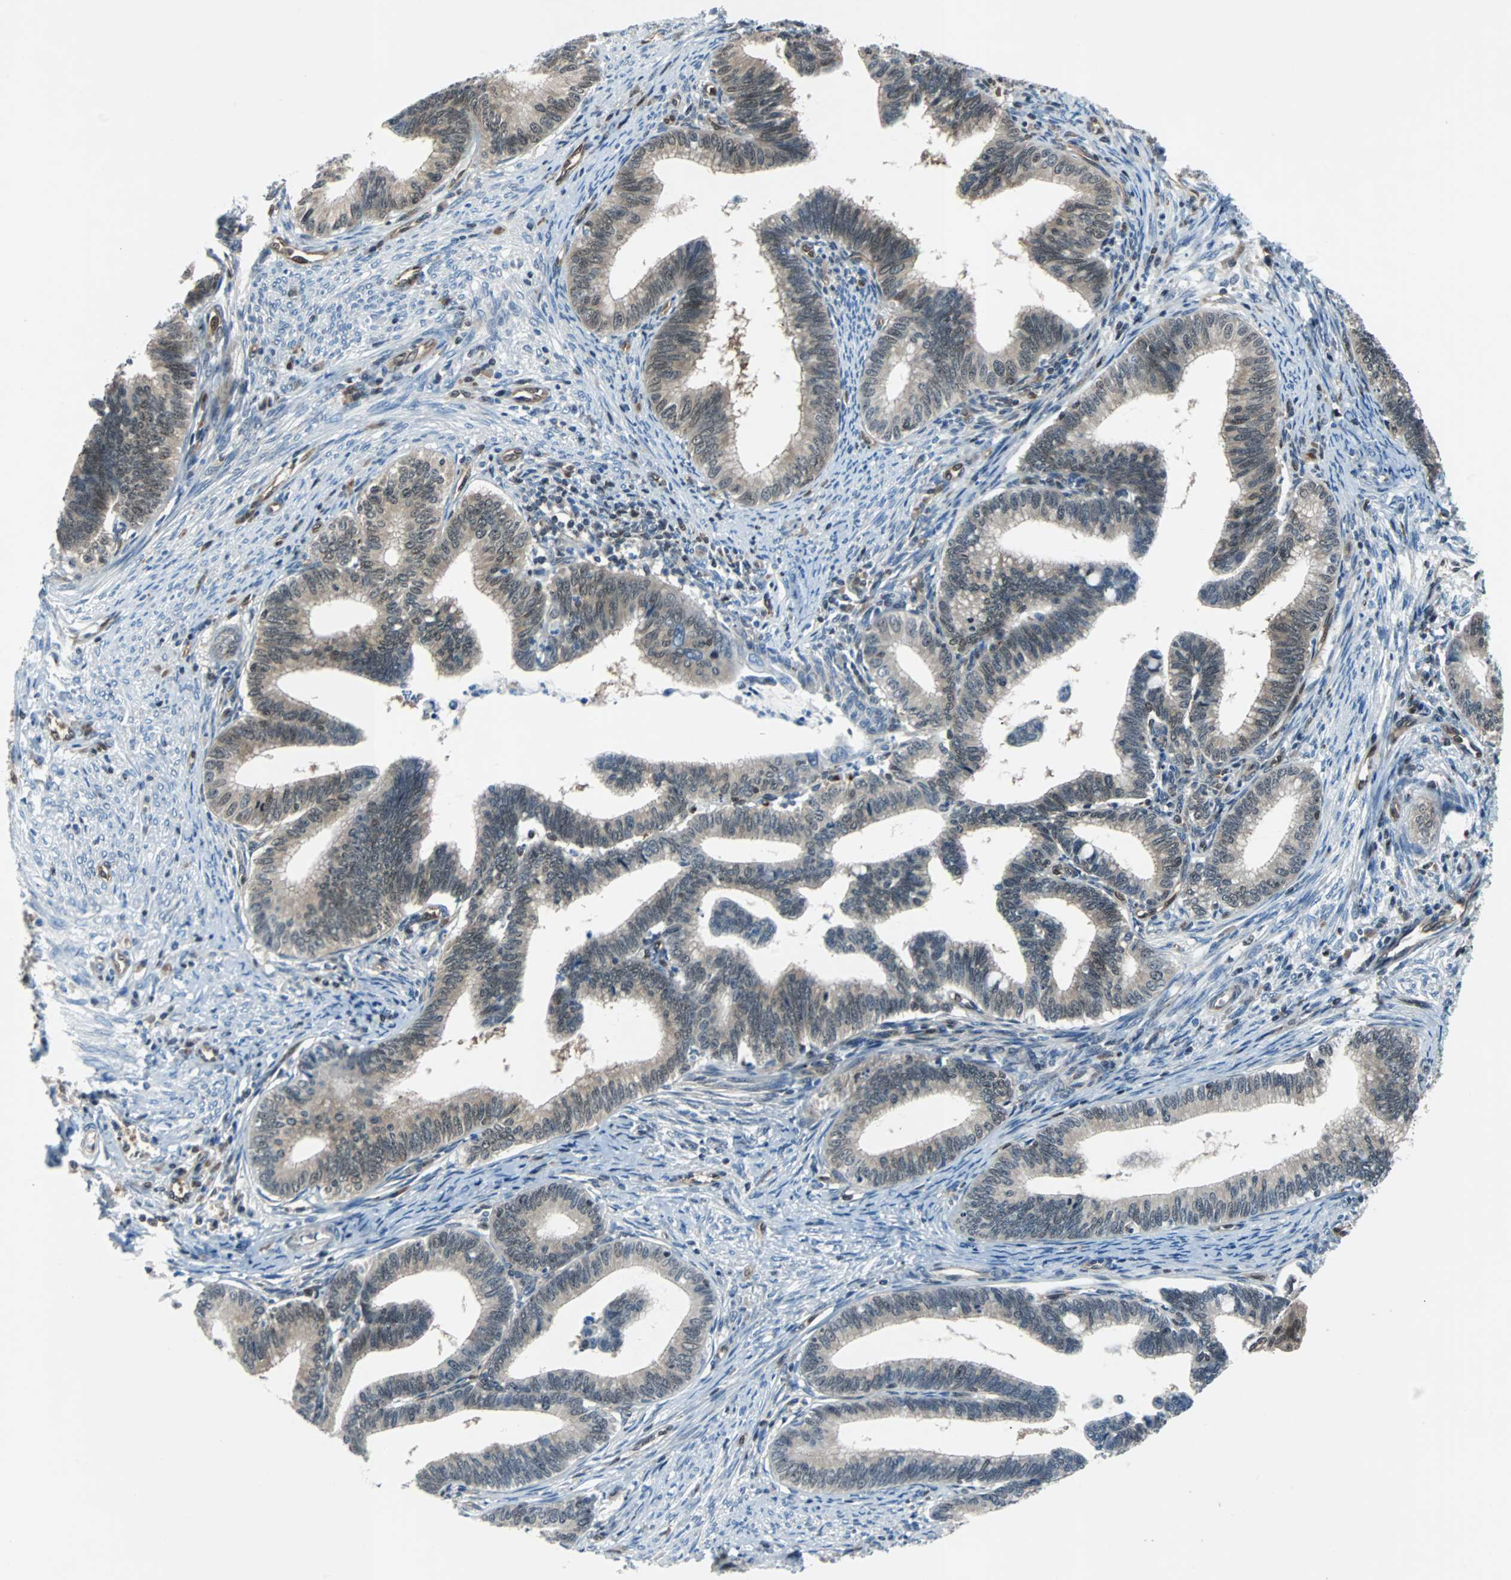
{"staining": {"intensity": "weak", "quantity": "<25%", "location": "cytoplasmic/membranous,nuclear"}, "tissue": "cervical cancer", "cell_type": "Tumor cells", "image_type": "cancer", "snomed": [{"axis": "morphology", "description": "Adenocarcinoma, NOS"}, {"axis": "topography", "description": "Cervix"}], "caption": "An immunohistochemistry histopathology image of cervical cancer (adenocarcinoma) is shown. There is no staining in tumor cells of cervical cancer (adenocarcinoma).", "gene": "MAP2K6", "patient": {"sex": "female", "age": 36}}